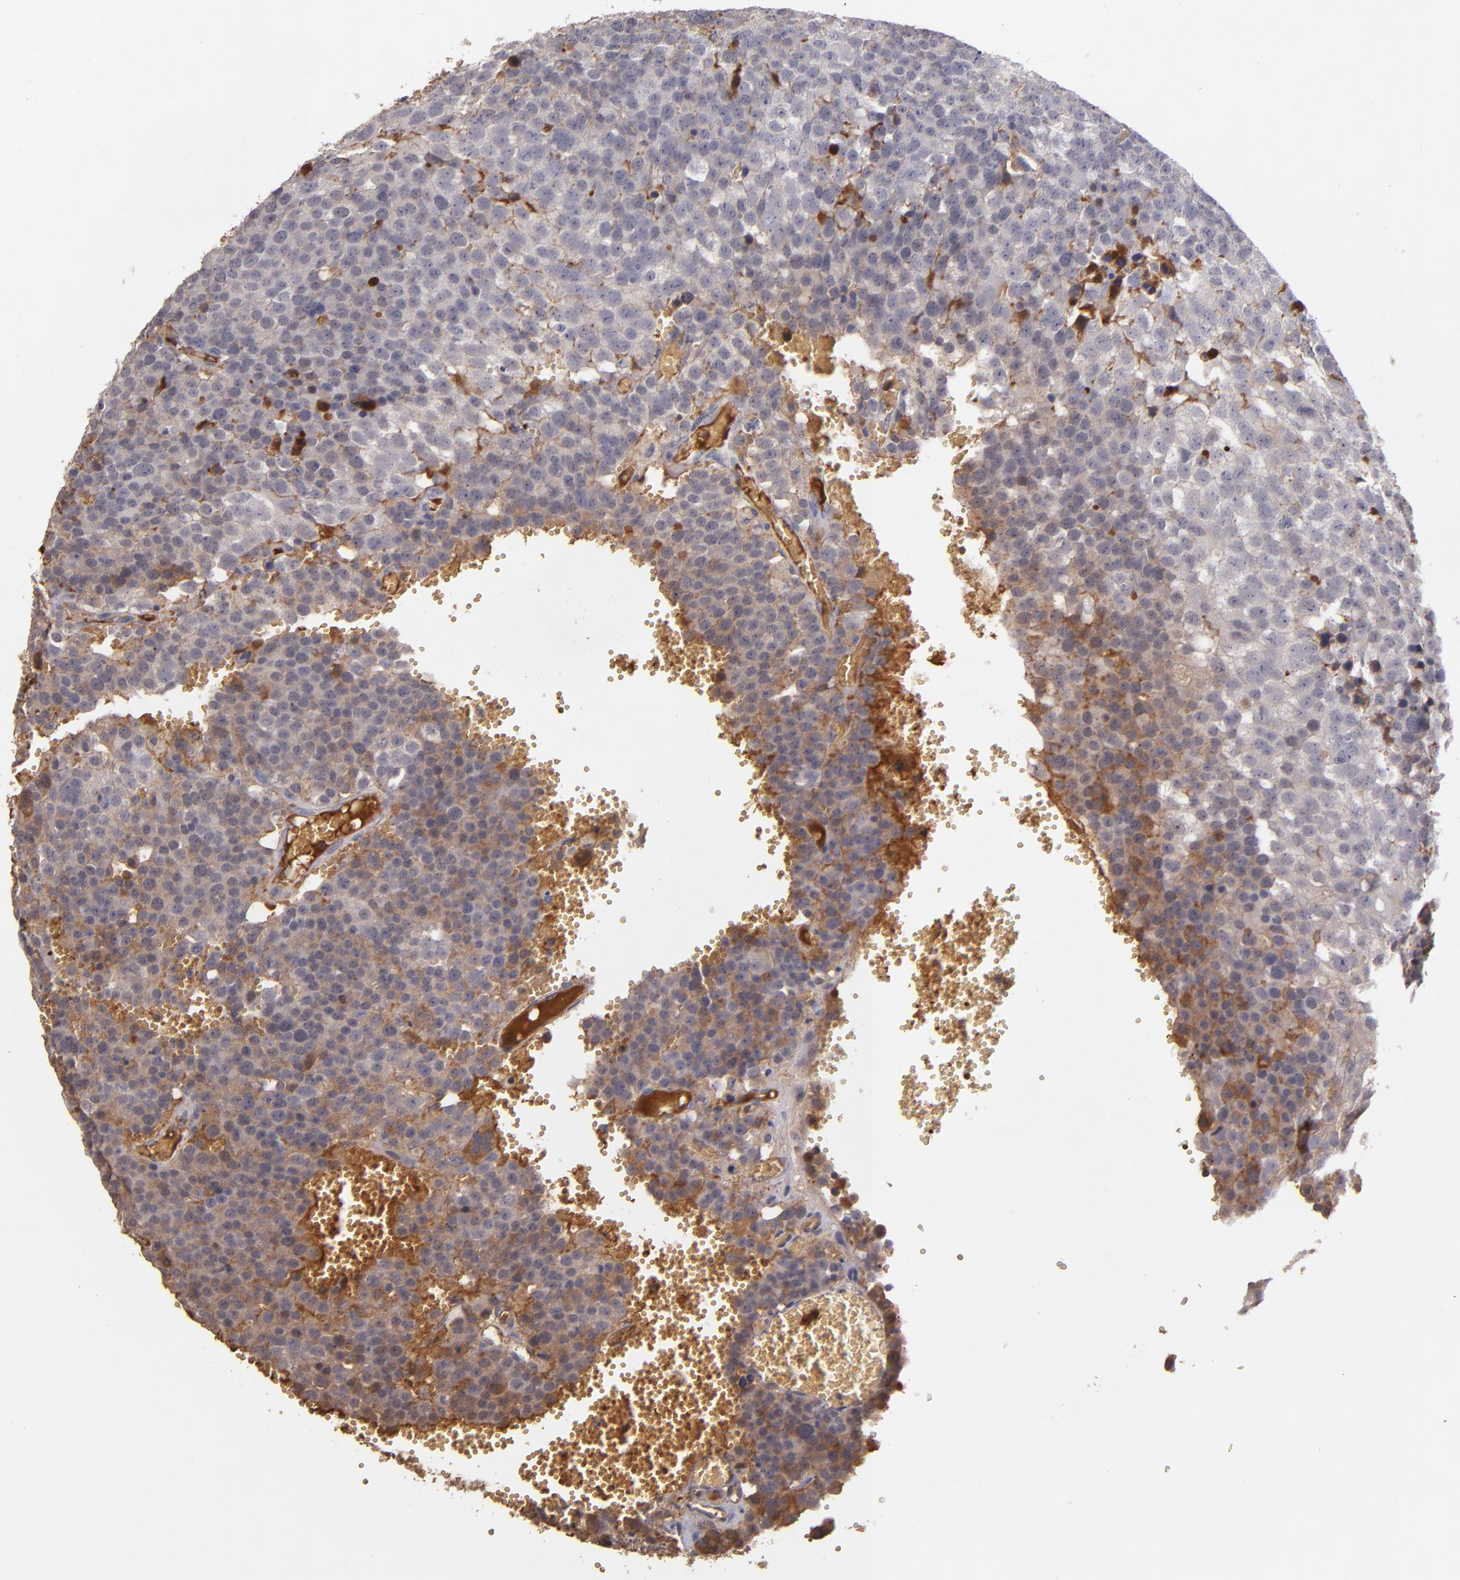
{"staining": {"intensity": "moderate", "quantity": ">75%", "location": "cytoplasmic/membranous"}, "tissue": "testis cancer", "cell_type": "Tumor cells", "image_type": "cancer", "snomed": [{"axis": "morphology", "description": "Seminoma, NOS"}, {"axis": "topography", "description": "Testis"}], "caption": "Immunohistochemical staining of testis cancer shows moderate cytoplasmic/membranous protein staining in about >75% of tumor cells.", "gene": "PTS", "patient": {"sex": "male", "age": 71}}